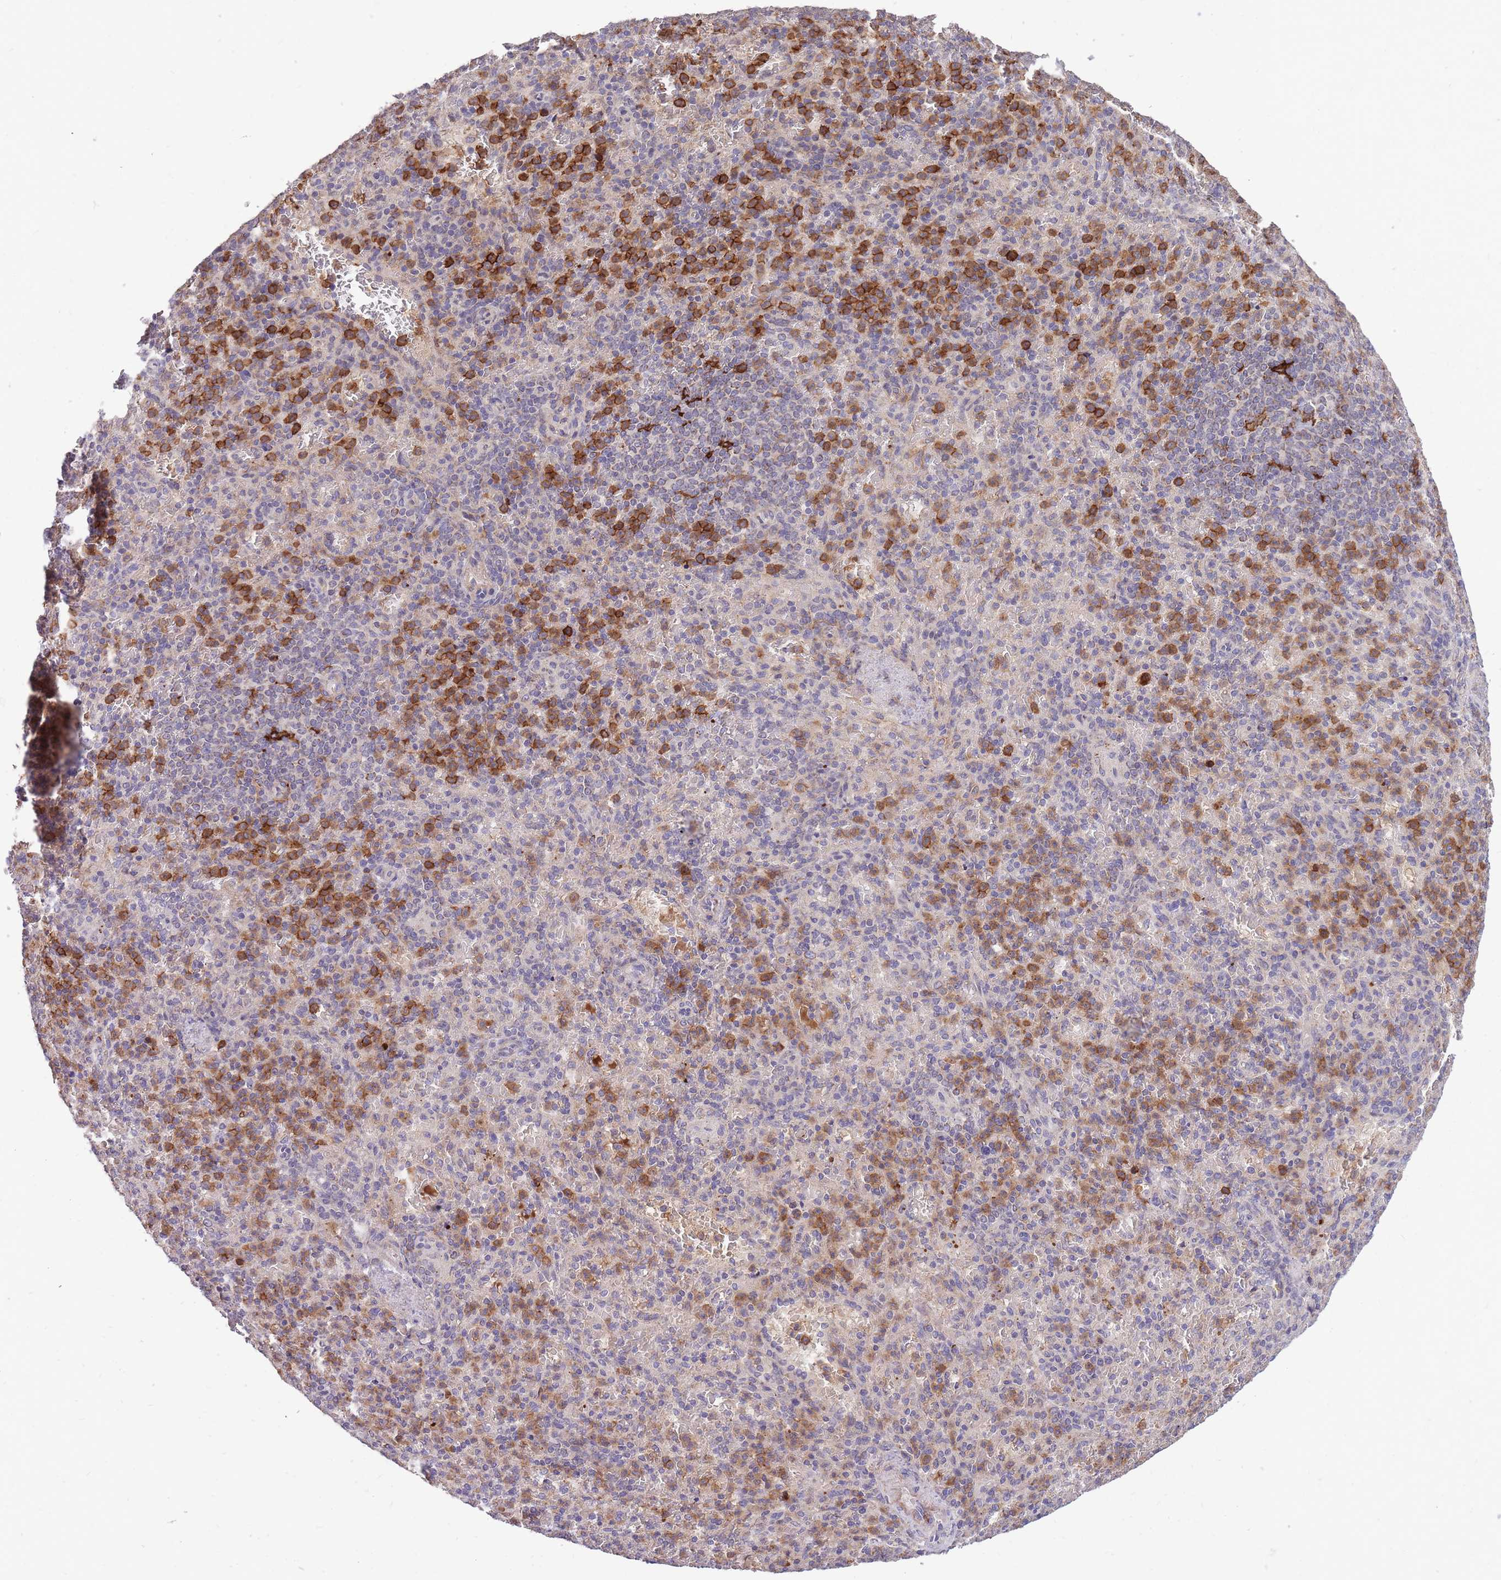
{"staining": {"intensity": "strong", "quantity": "<25%", "location": "cytoplasmic/membranous"}, "tissue": "spleen", "cell_type": "Cells in red pulp", "image_type": "normal", "snomed": [{"axis": "morphology", "description": "Normal tissue, NOS"}, {"axis": "topography", "description": "Spleen"}], "caption": "Immunohistochemistry (IHC) of benign spleen demonstrates medium levels of strong cytoplasmic/membranous expression in approximately <25% of cells in red pulp. Nuclei are stained in blue.", "gene": "IGF2BP2", "patient": {"sex": "female", "age": 74}}